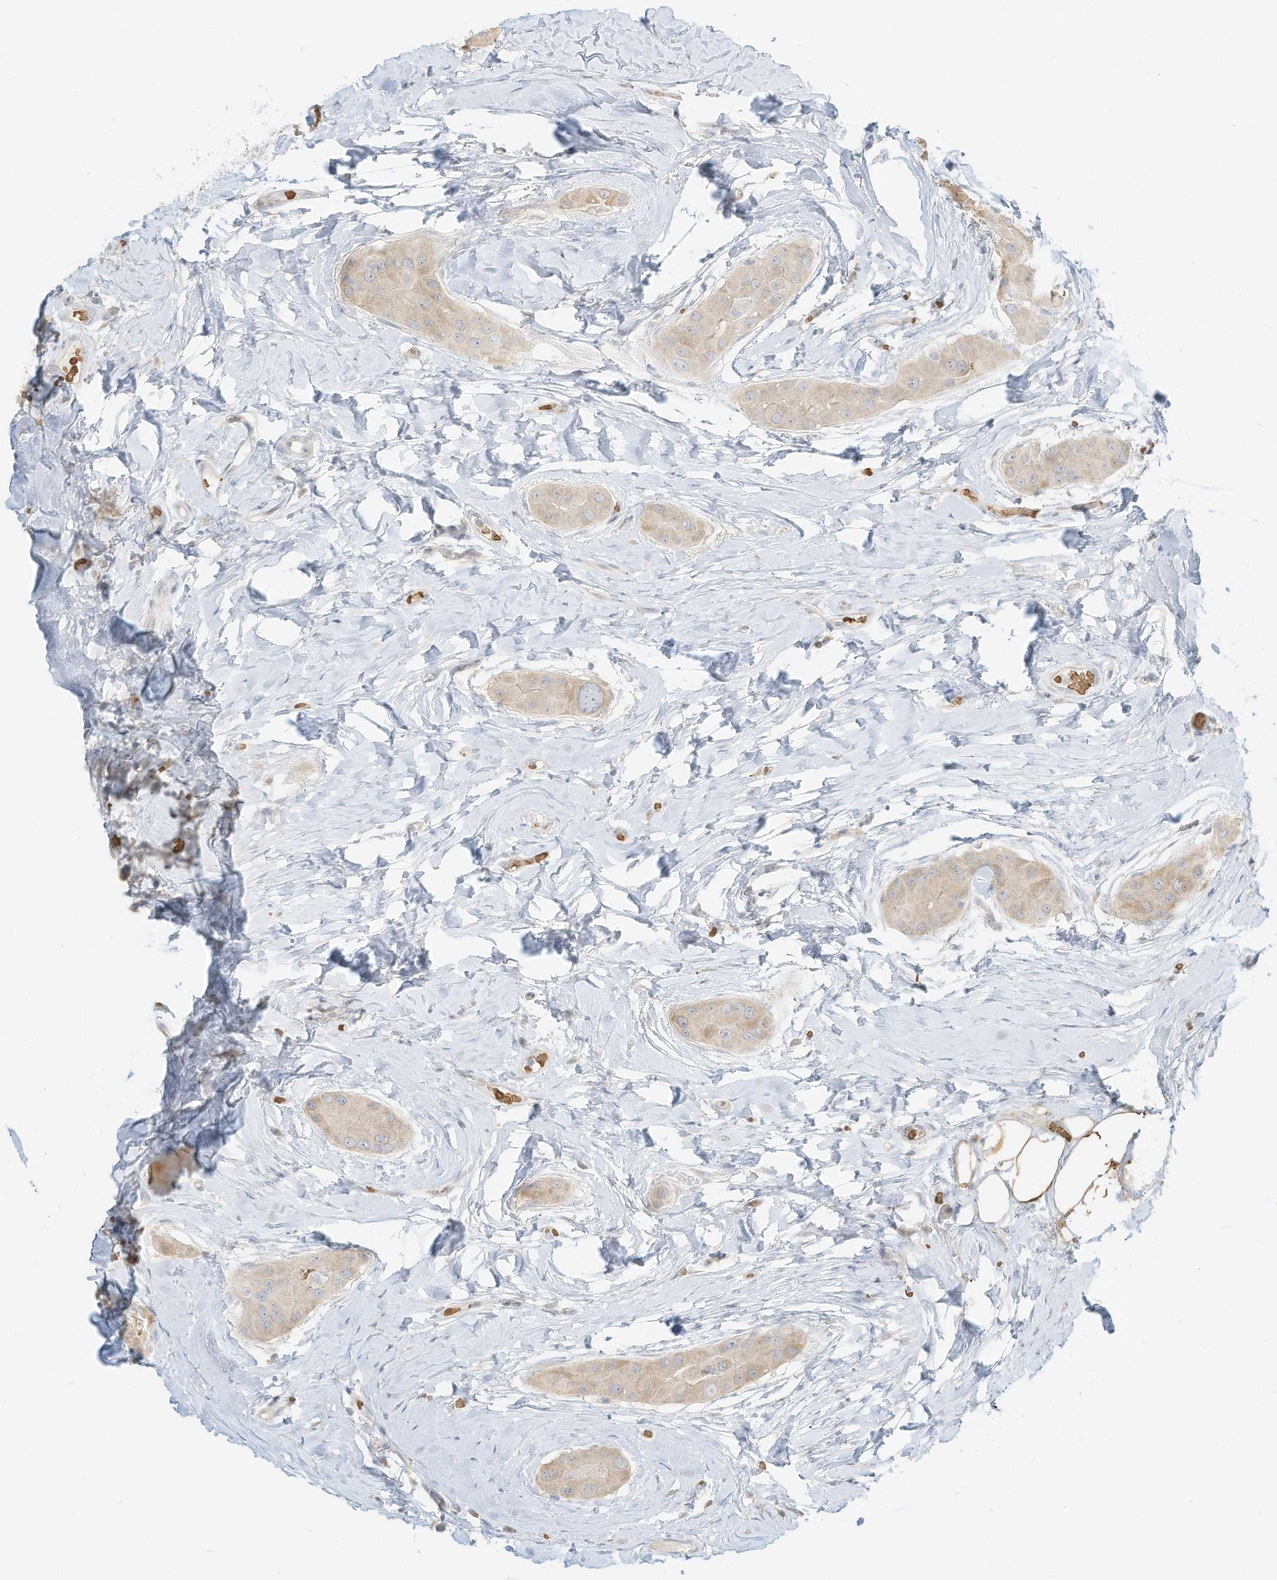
{"staining": {"intensity": "weak", "quantity": "<25%", "location": "cytoplasmic/membranous"}, "tissue": "thyroid cancer", "cell_type": "Tumor cells", "image_type": "cancer", "snomed": [{"axis": "morphology", "description": "Papillary adenocarcinoma, NOS"}, {"axis": "topography", "description": "Thyroid gland"}], "caption": "Image shows no protein staining in tumor cells of thyroid cancer tissue.", "gene": "OFD1", "patient": {"sex": "male", "age": 33}}